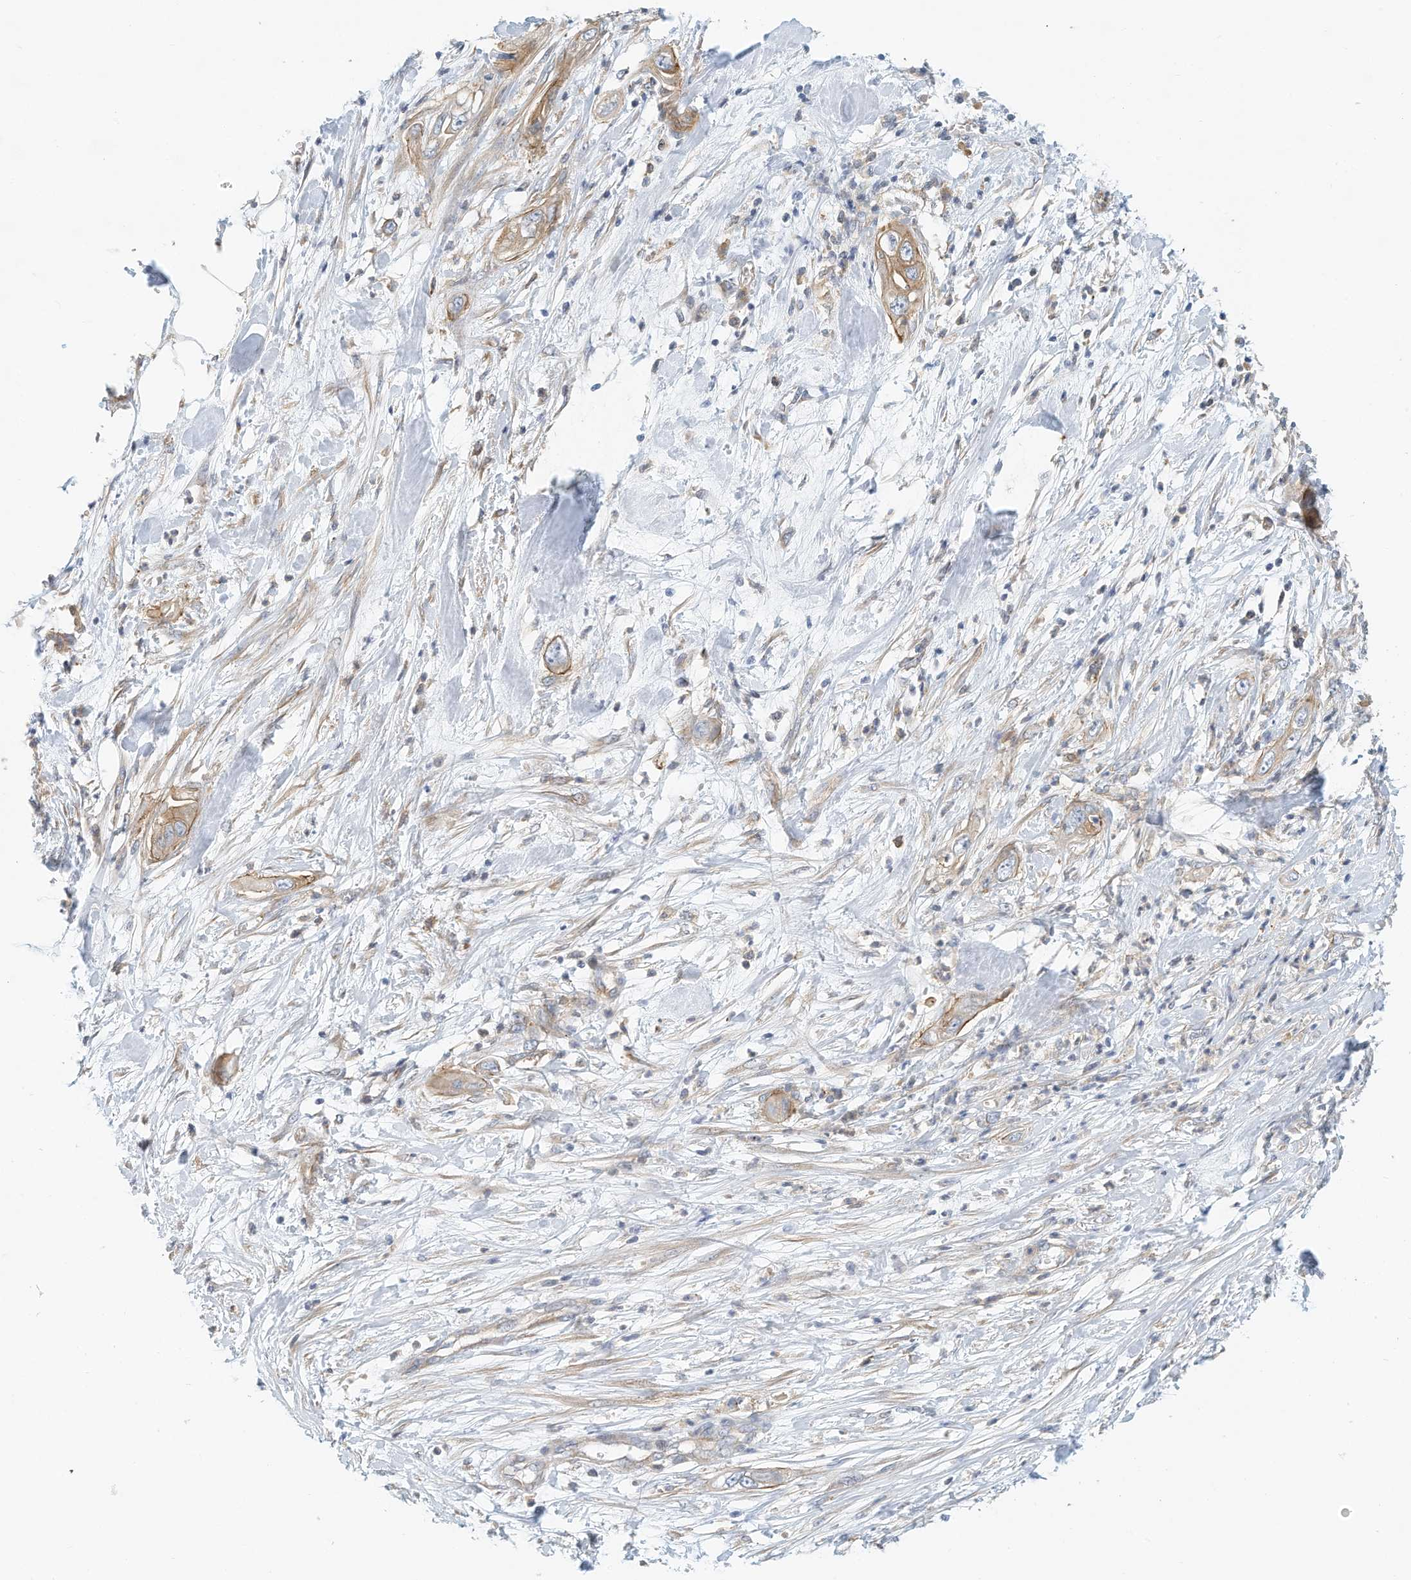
{"staining": {"intensity": "moderate", "quantity": ">75%", "location": "cytoplasmic/membranous"}, "tissue": "pancreatic cancer", "cell_type": "Tumor cells", "image_type": "cancer", "snomed": [{"axis": "morphology", "description": "Adenocarcinoma, NOS"}, {"axis": "topography", "description": "Pancreas"}], "caption": "Moderate cytoplasmic/membranous protein staining is identified in about >75% of tumor cells in pancreatic cancer. (Stains: DAB (3,3'-diaminobenzidine) in brown, nuclei in blue, Microscopy: brightfield microscopy at high magnification).", "gene": "MICAL1", "patient": {"sex": "female", "age": 78}}